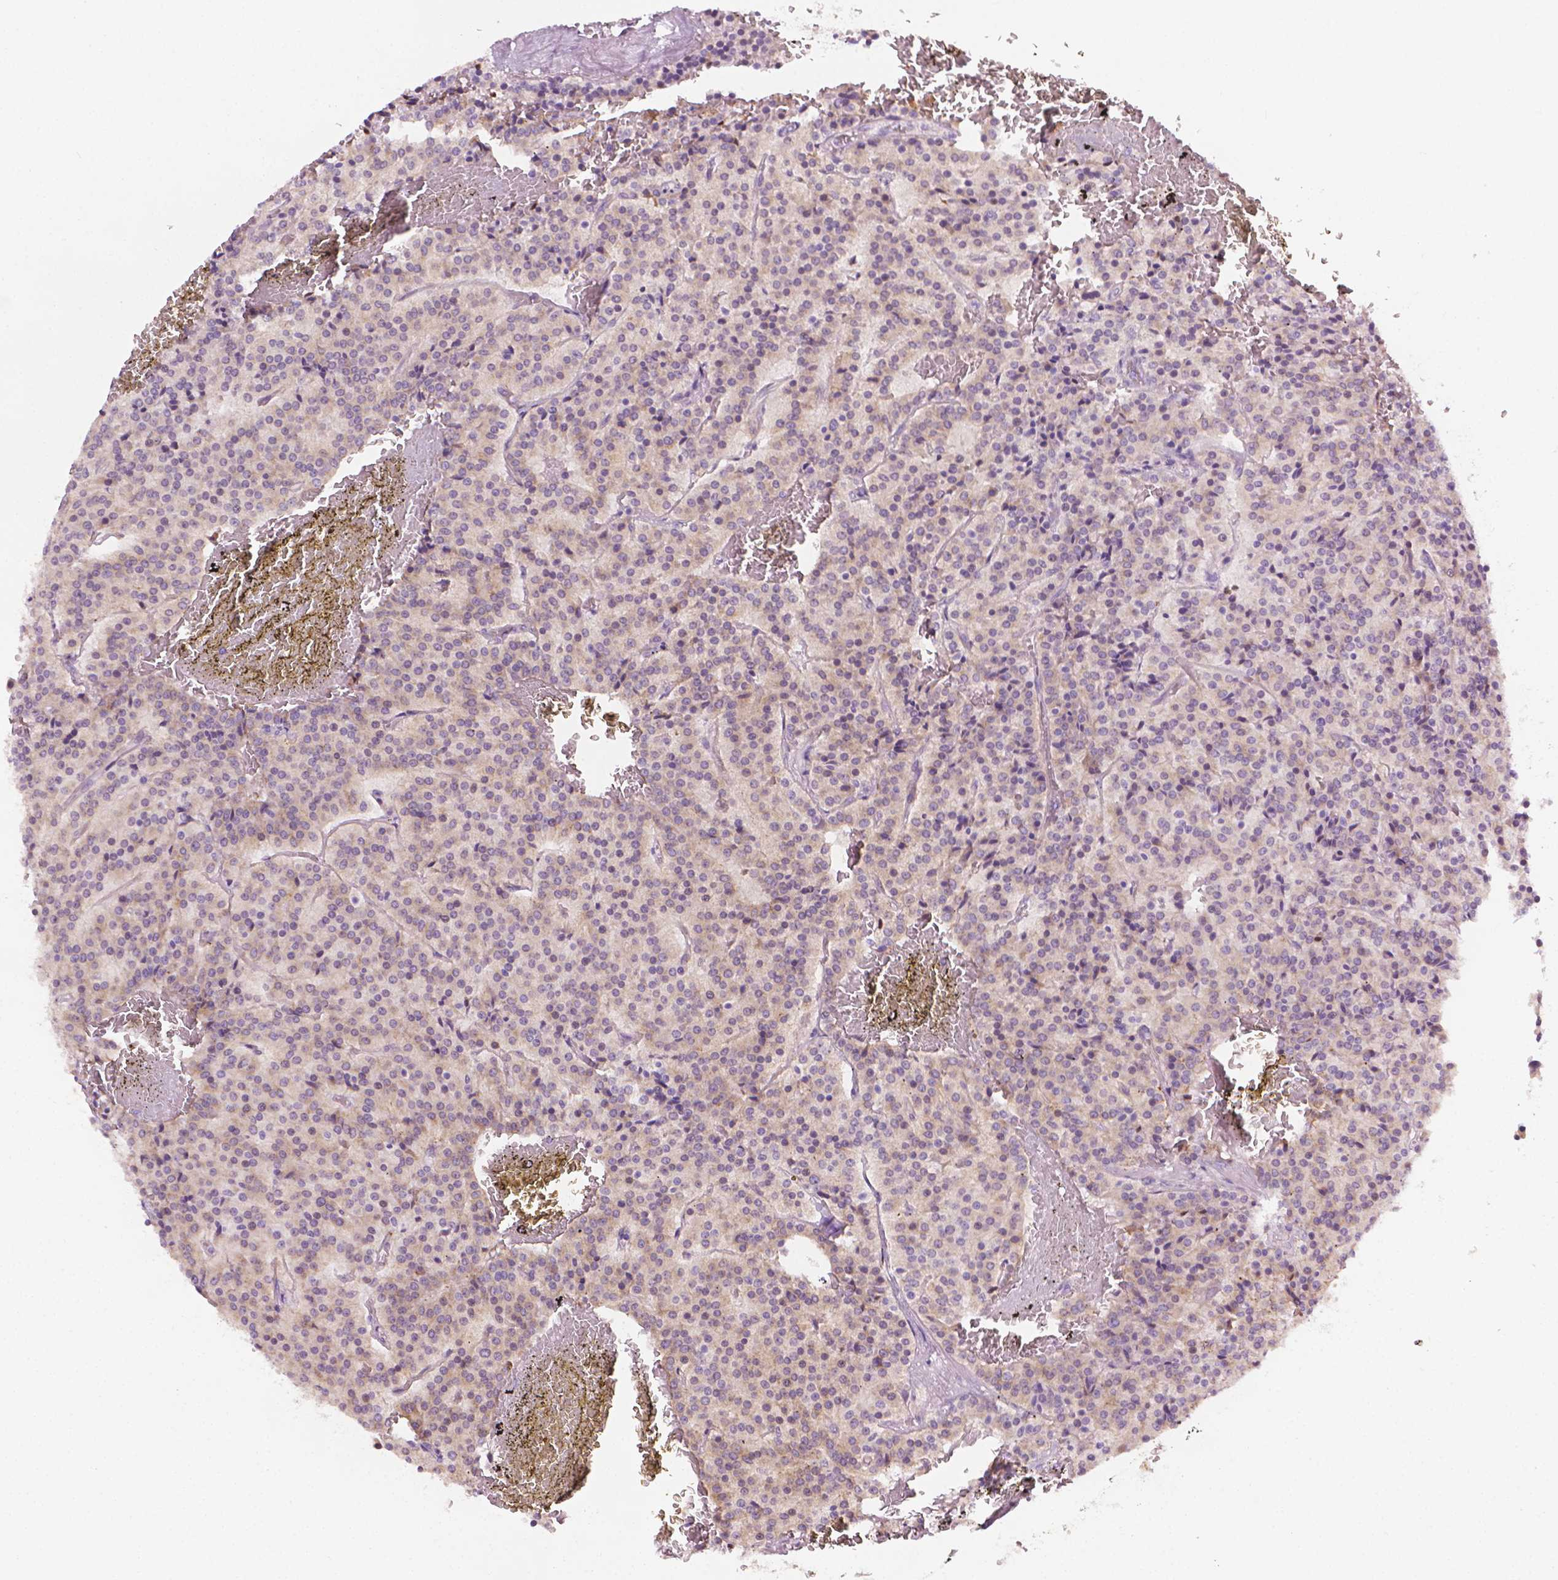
{"staining": {"intensity": "negative", "quantity": "none", "location": "none"}, "tissue": "carcinoid", "cell_type": "Tumor cells", "image_type": "cancer", "snomed": [{"axis": "morphology", "description": "Carcinoid, malignant, NOS"}, {"axis": "topography", "description": "Lung"}], "caption": "Tumor cells are negative for protein expression in human carcinoid. (IHC, brightfield microscopy, high magnification).", "gene": "MCOLN3", "patient": {"sex": "male", "age": 70}}